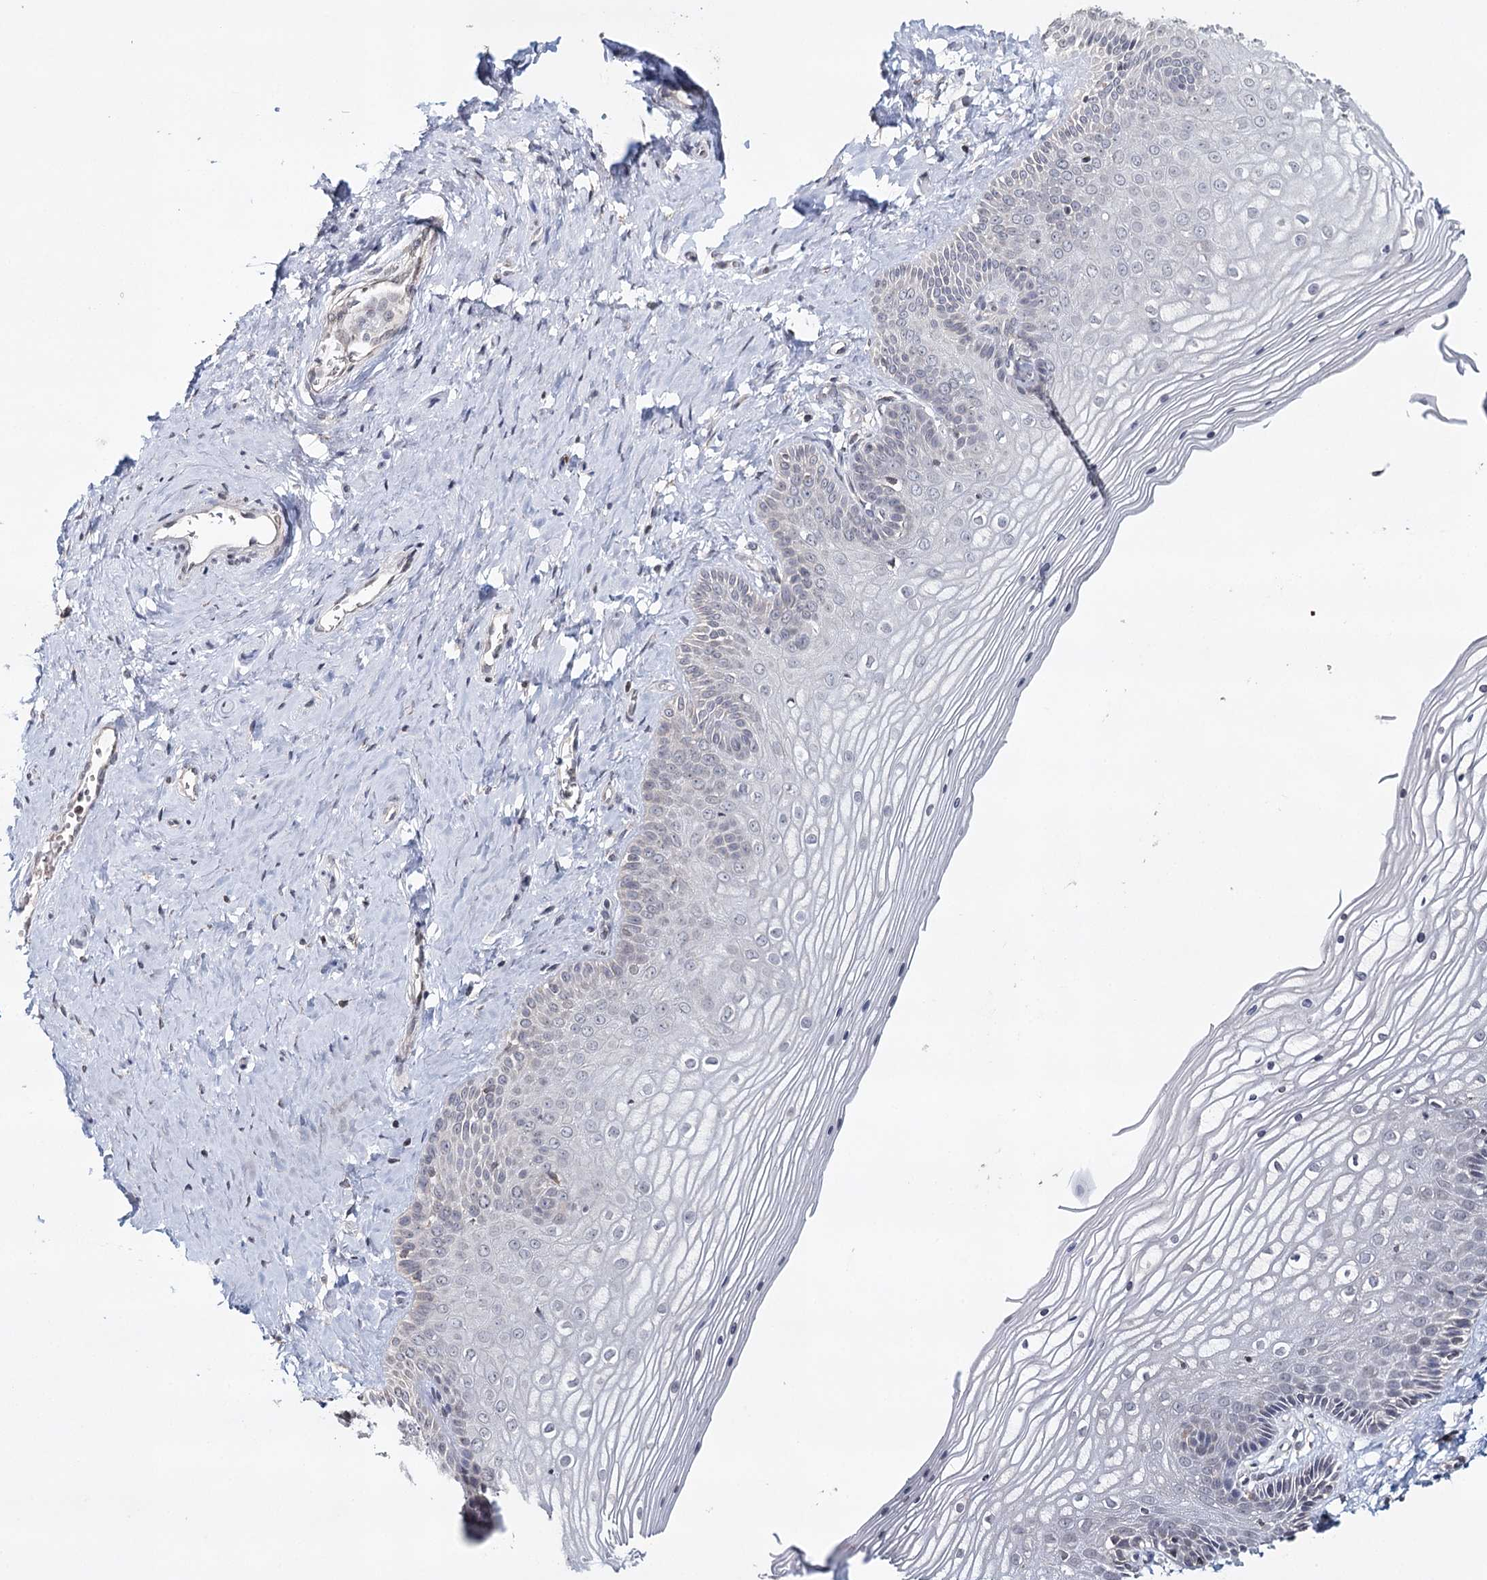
{"staining": {"intensity": "negative", "quantity": "none", "location": "none"}, "tissue": "vagina", "cell_type": "Squamous epithelial cells", "image_type": "normal", "snomed": [{"axis": "morphology", "description": "Normal tissue, NOS"}, {"axis": "topography", "description": "Vagina"}, {"axis": "topography", "description": "Cervix"}], "caption": "A high-resolution micrograph shows immunohistochemistry staining of benign vagina, which exhibits no significant staining in squamous epithelial cells.", "gene": "ICOS", "patient": {"sex": "female", "age": 40}}